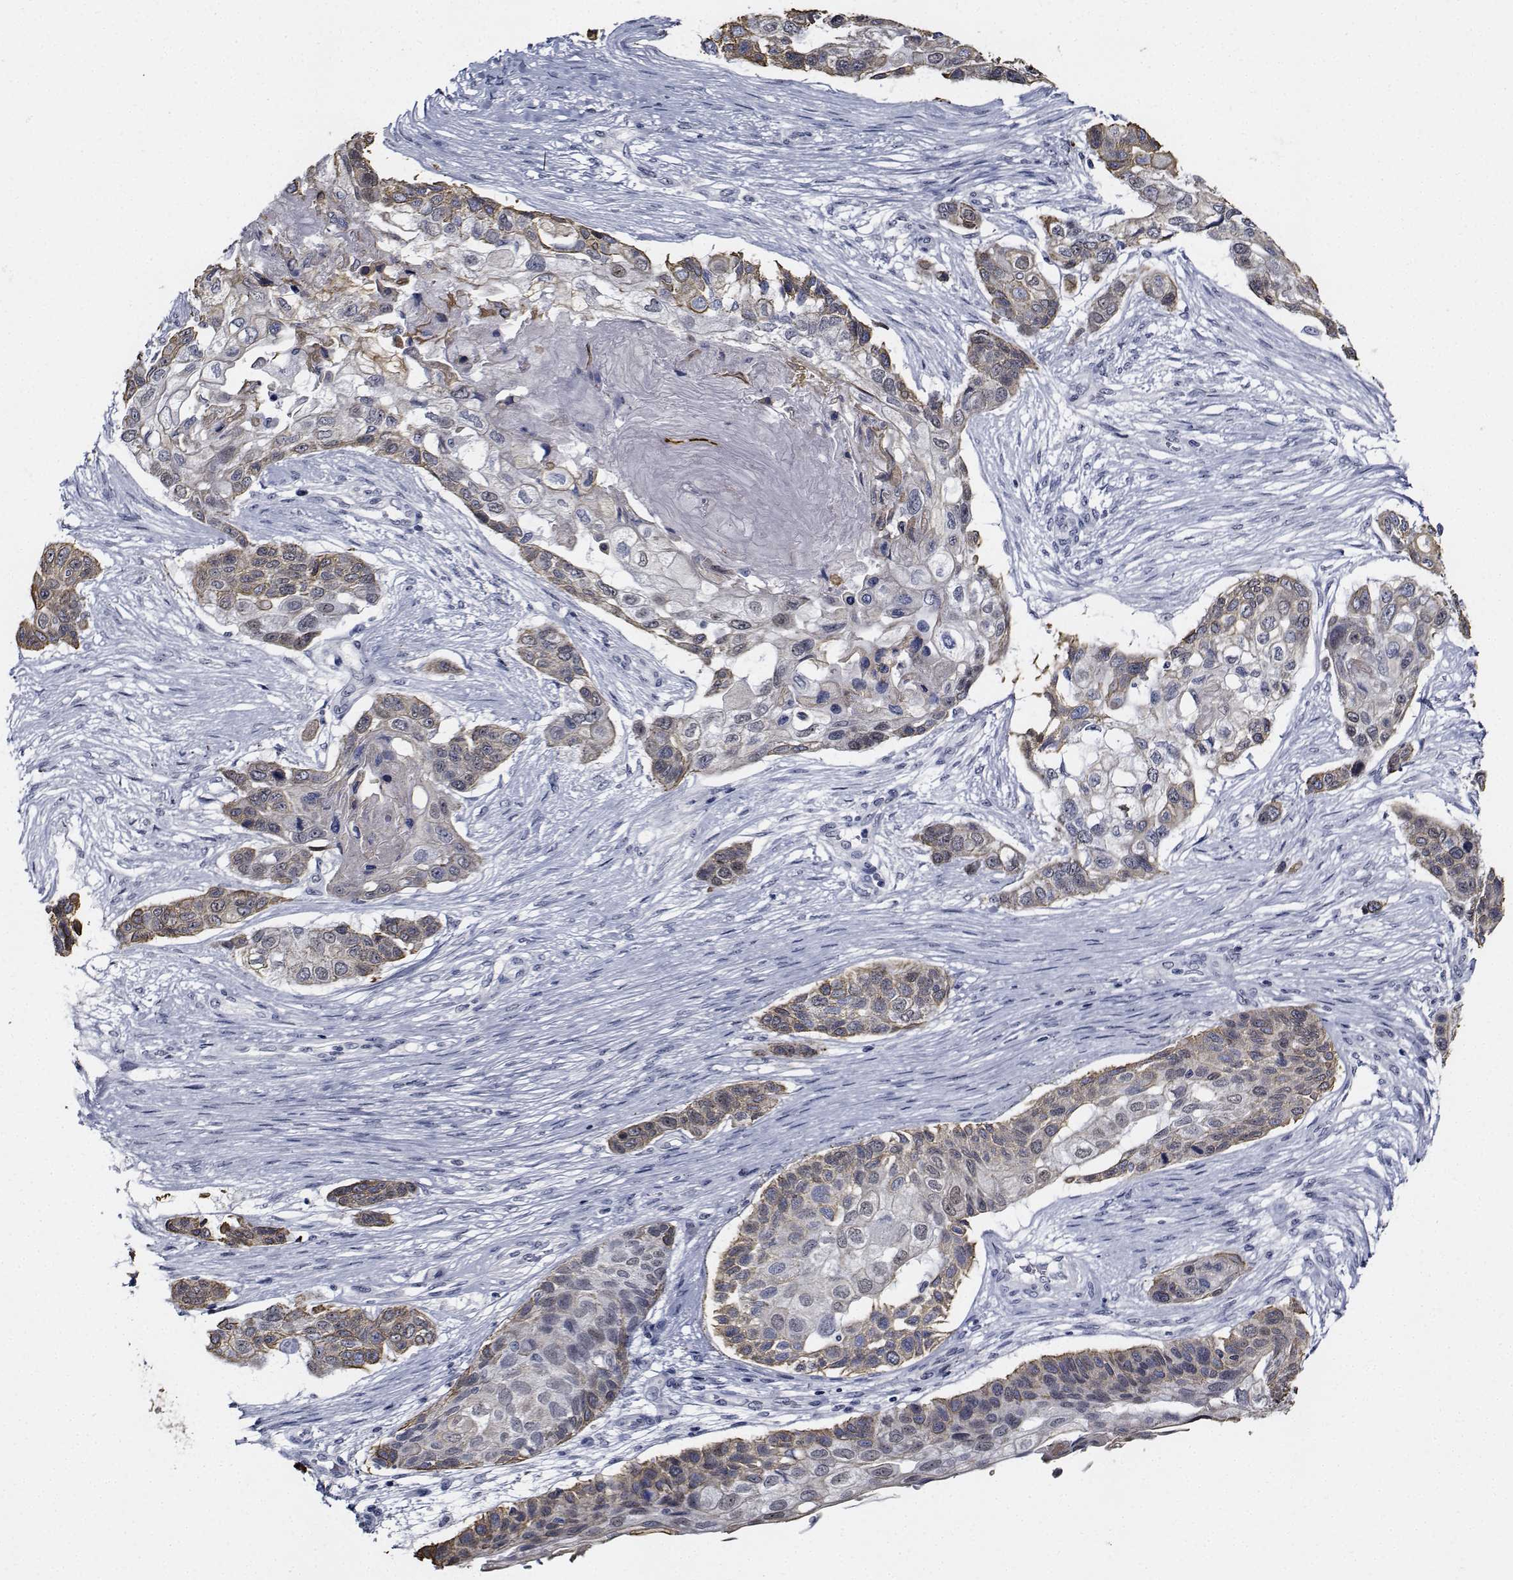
{"staining": {"intensity": "weak", "quantity": "<25%", "location": "cytoplasmic/membranous"}, "tissue": "lung cancer", "cell_type": "Tumor cells", "image_type": "cancer", "snomed": [{"axis": "morphology", "description": "Squamous cell carcinoma, NOS"}, {"axis": "topography", "description": "Lung"}], "caption": "Lung cancer (squamous cell carcinoma) stained for a protein using immunohistochemistry reveals no expression tumor cells.", "gene": "NVL", "patient": {"sex": "male", "age": 69}}